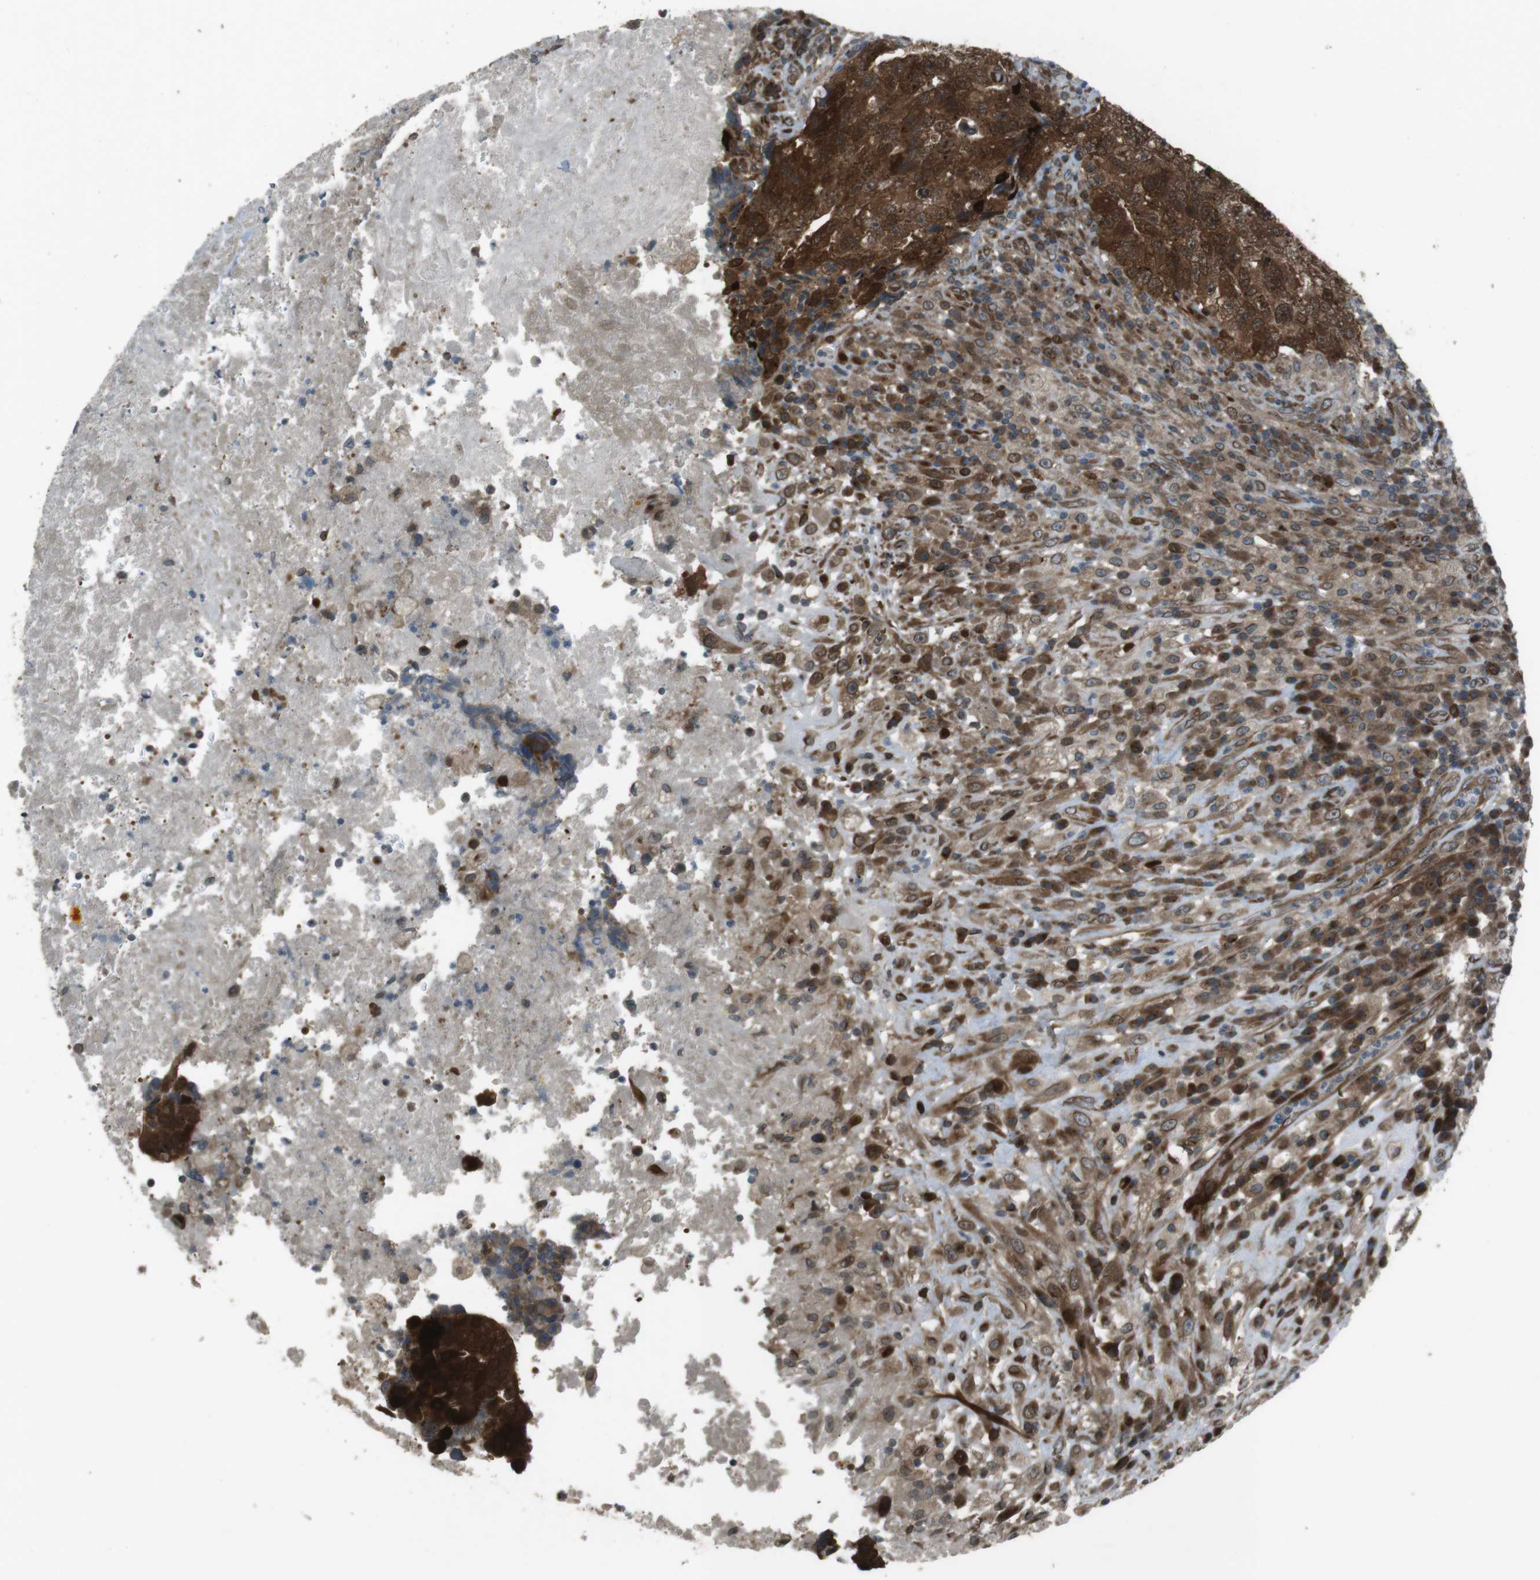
{"staining": {"intensity": "strong", "quantity": ">75%", "location": "cytoplasmic/membranous,nuclear"}, "tissue": "testis cancer", "cell_type": "Tumor cells", "image_type": "cancer", "snomed": [{"axis": "morphology", "description": "Necrosis, NOS"}, {"axis": "morphology", "description": "Carcinoma, Embryonal, NOS"}, {"axis": "topography", "description": "Testis"}], "caption": "A brown stain labels strong cytoplasmic/membranous and nuclear expression of a protein in human embryonal carcinoma (testis) tumor cells. The staining was performed using DAB (3,3'-diaminobenzidine) to visualize the protein expression in brown, while the nuclei were stained in blue with hematoxylin (Magnification: 20x).", "gene": "ZNF330", "patient": {"sex": "male", "age": 19}}